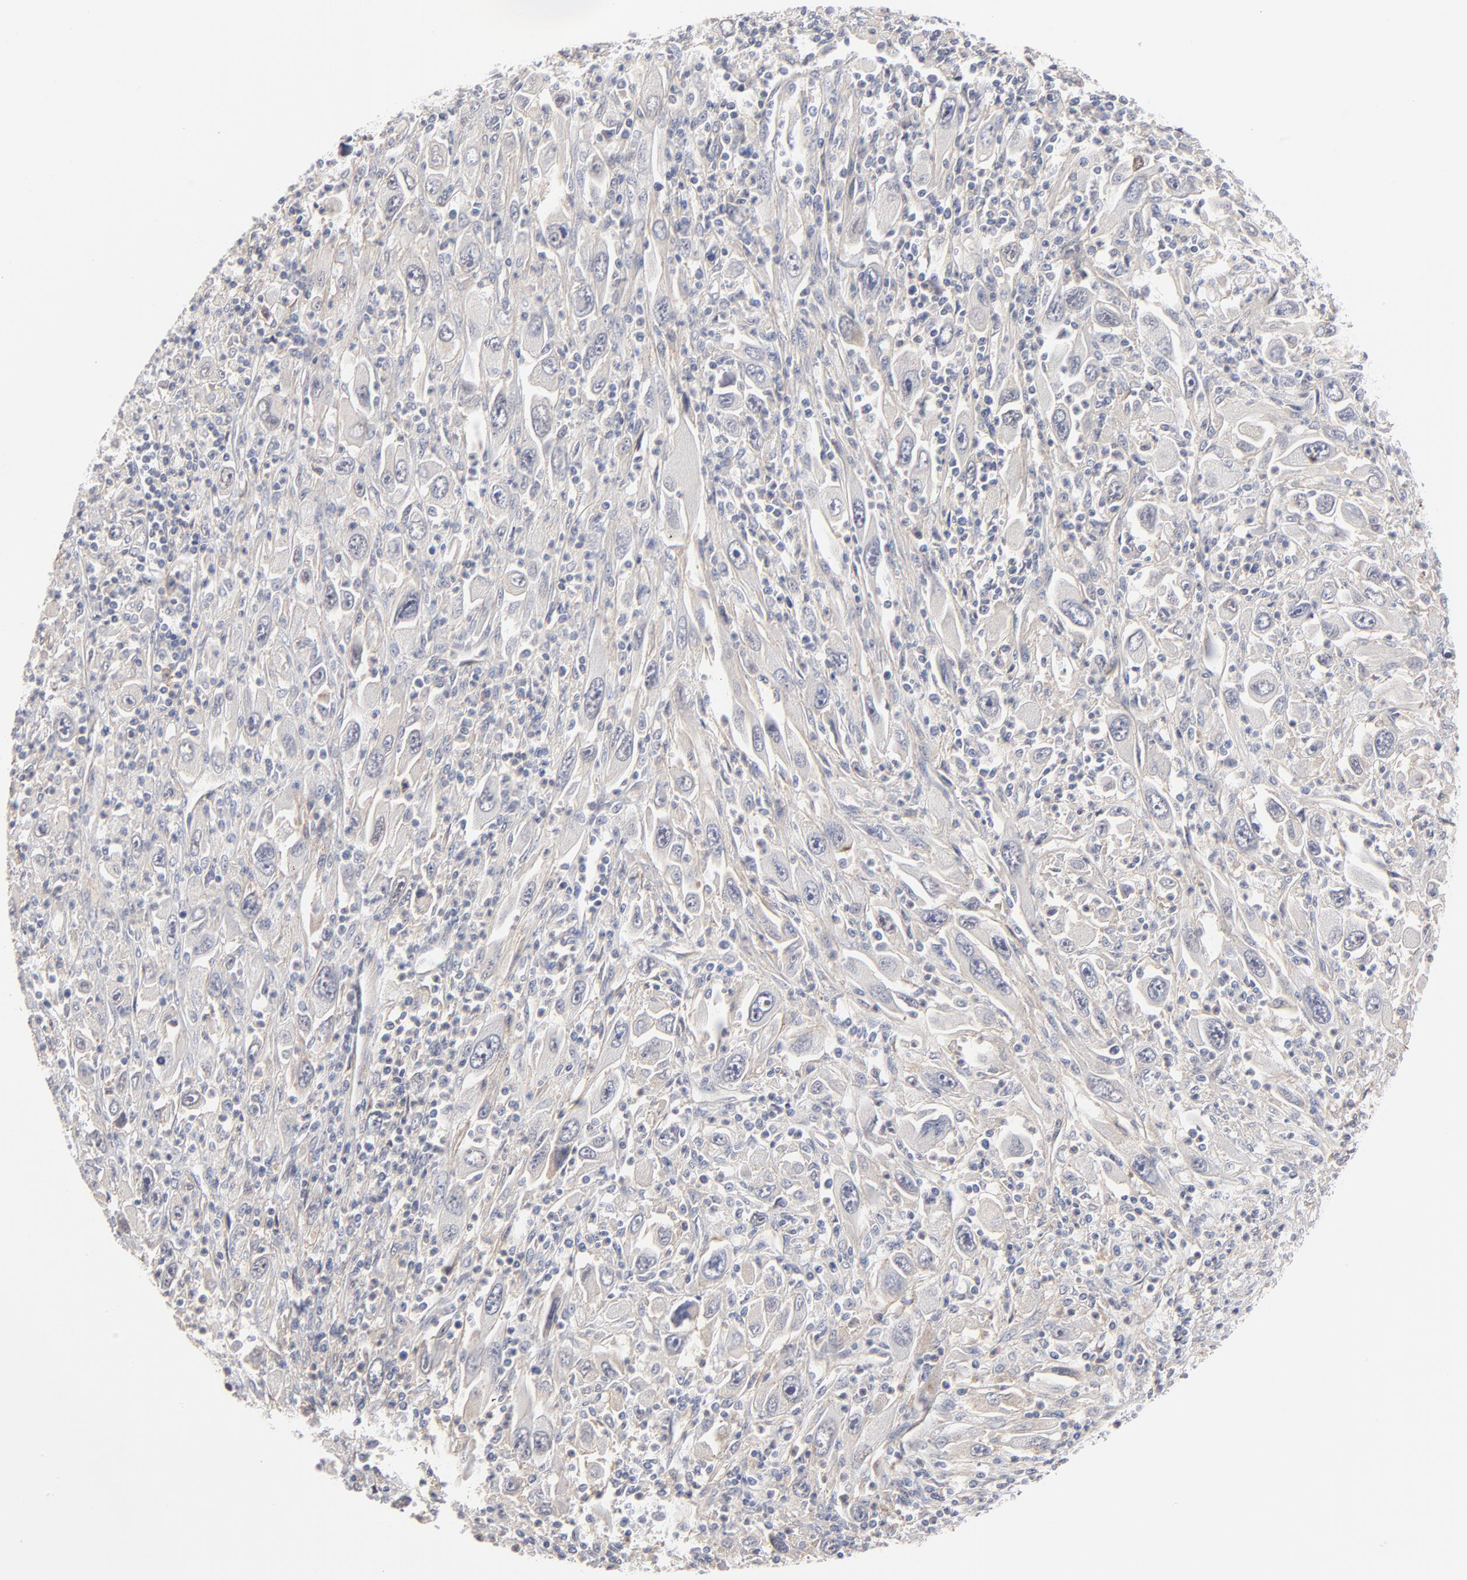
{"staining": {"intensity": "weak", "quantity": "<25%", "location": "cytoplasmic/membranous"}, "tissue": "melanoma", "cell_type": "Tumor cells", "image_type": "cancer", "snomed": [{"axis": "morphology", "description": "Malignant melanoma, Metastatic site"}, {"axis": "topography", "description": "Skin"}], "caption": "DAB (3,3'-diaminobenzidine) immunohistochemical staining of melanoma demonstrates no significant positivity in tumor cells.", "gene": "SLC16A1", "patient": {"sex": "female", "age": 56}}